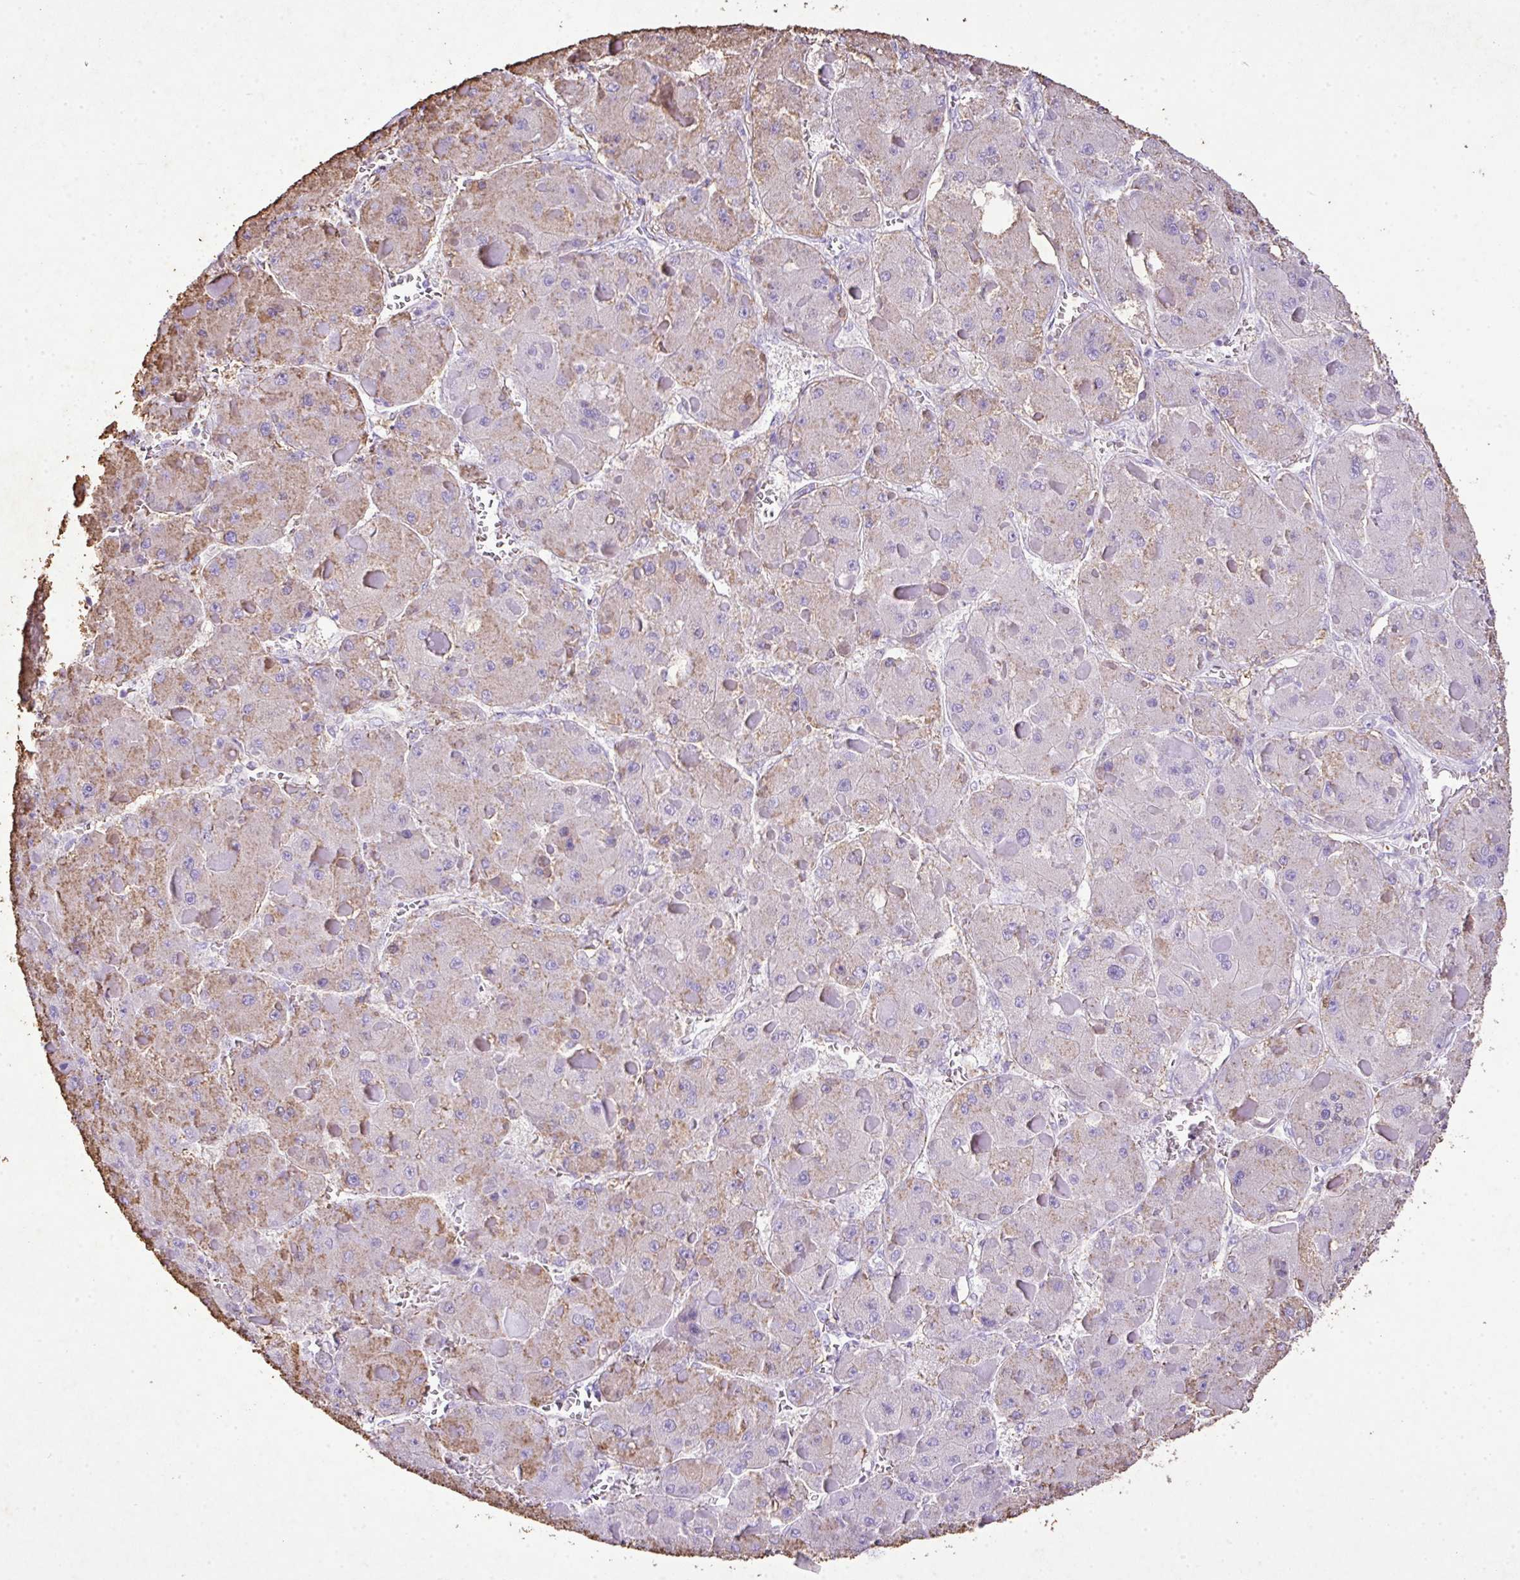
{"staining": {"intensity": "weak", "quantity": "<25%", "location": "cytoplasmic/membranous"}, "tissue": "liver cancer", "cell_type": "Tumor cells", "image_type": "cancer", "snomed": [{"axis": "morphology", "description": "Carcinoma, Hepatocellular, NOS"}, {"axis": "topography", "description": "Liver"}], "caption": "Hepatocellular carcinoma (liver) was stained to show a protein in brown. There is no significant staining in tumor cells.", "gene": "KCNJ11", "patient": {"sex": "female", "age": 73}}